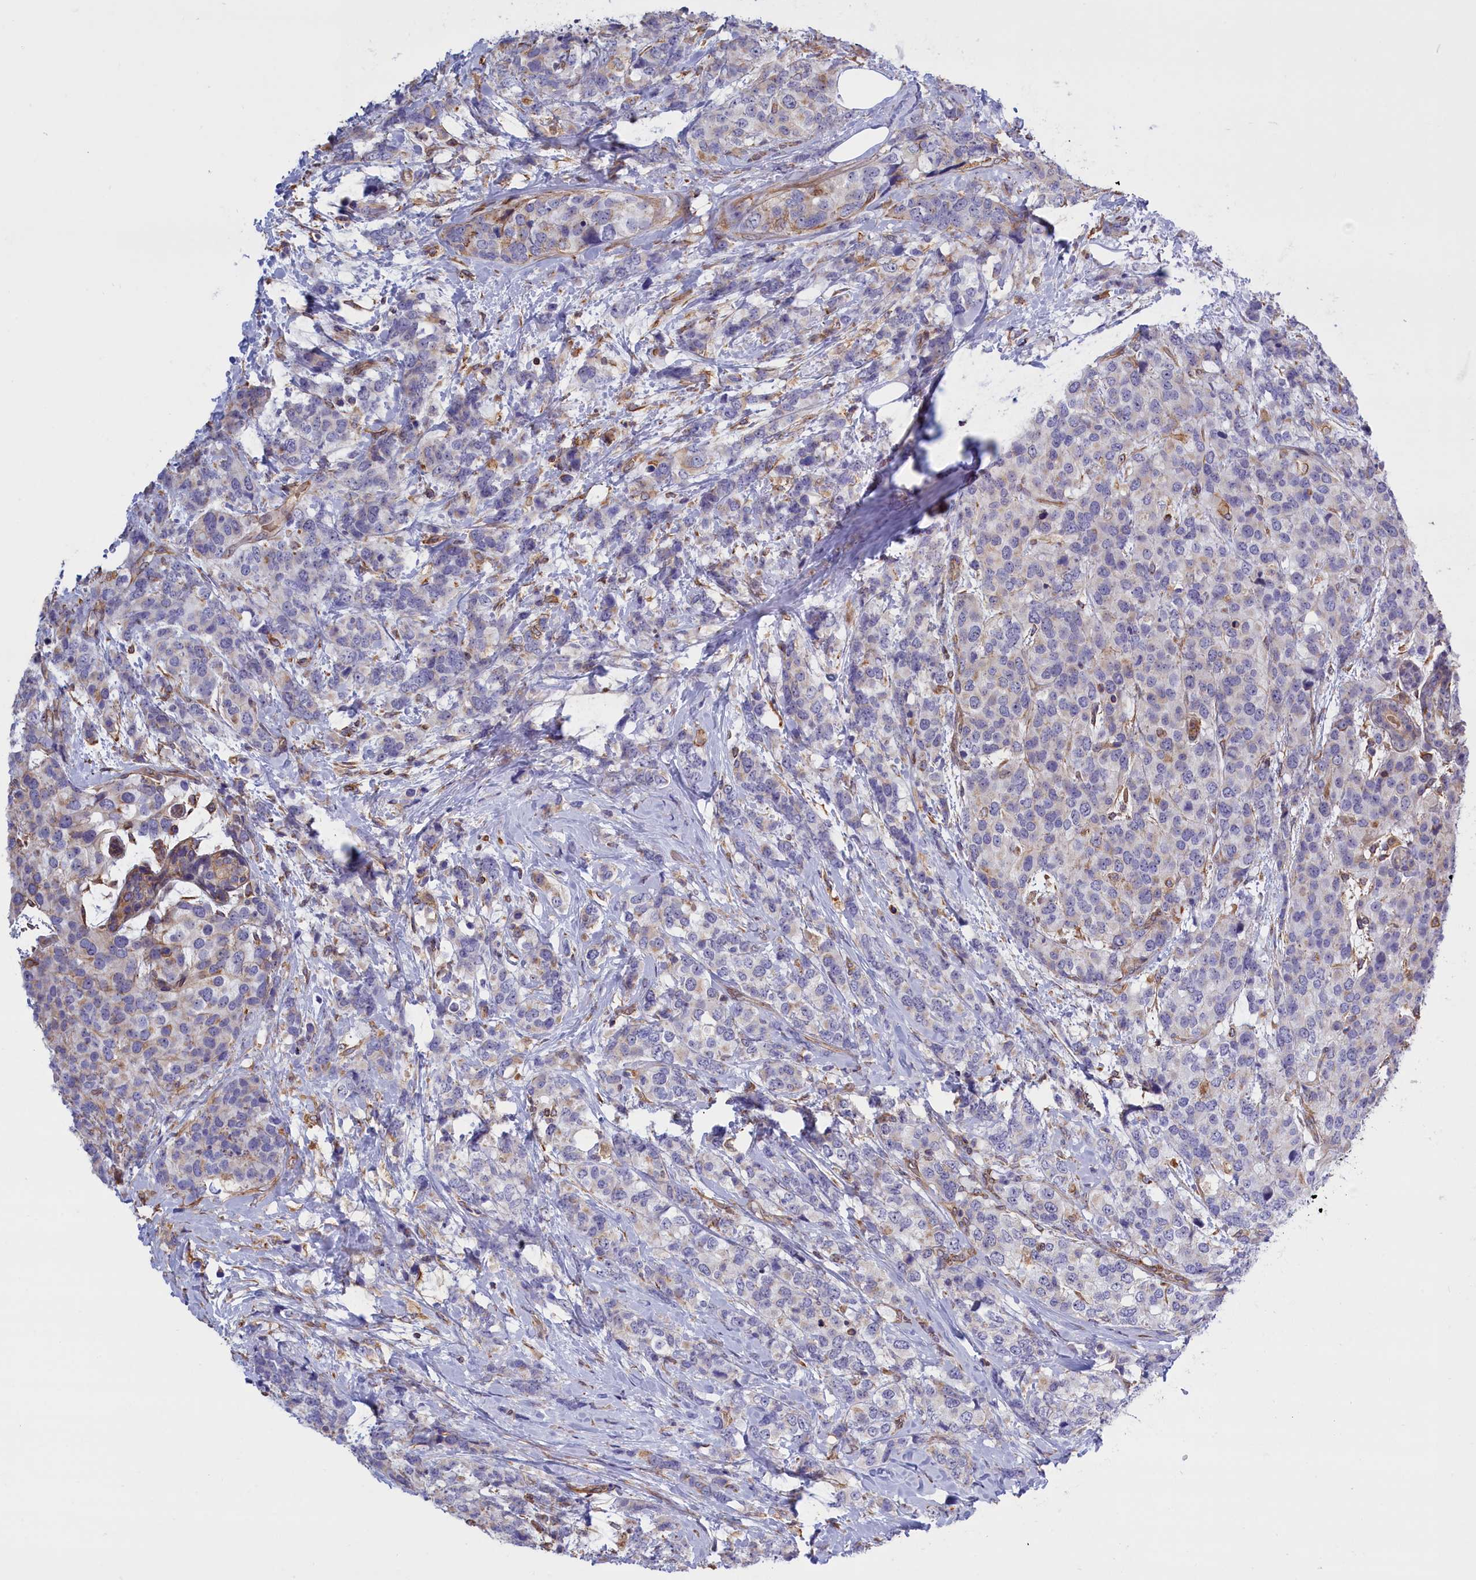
{"staining": {"intensity": "negative", "quantity": "none", "location": "none"}, "tissue": "breast cancer", "cell_type": "Tumor cells", "image_type": "cancer", "snomed": [{"axis": "morphology", "description": "Lobular carcinoma"}, {"axis": "topography", "description": "Breast"}], "caption": "A micrograph of breast lobular carcinoma stained for a protein shows no brown staining in tumor cells.", "gene": "ABCC12", "patient": {"sex": "female", "age": 59}}